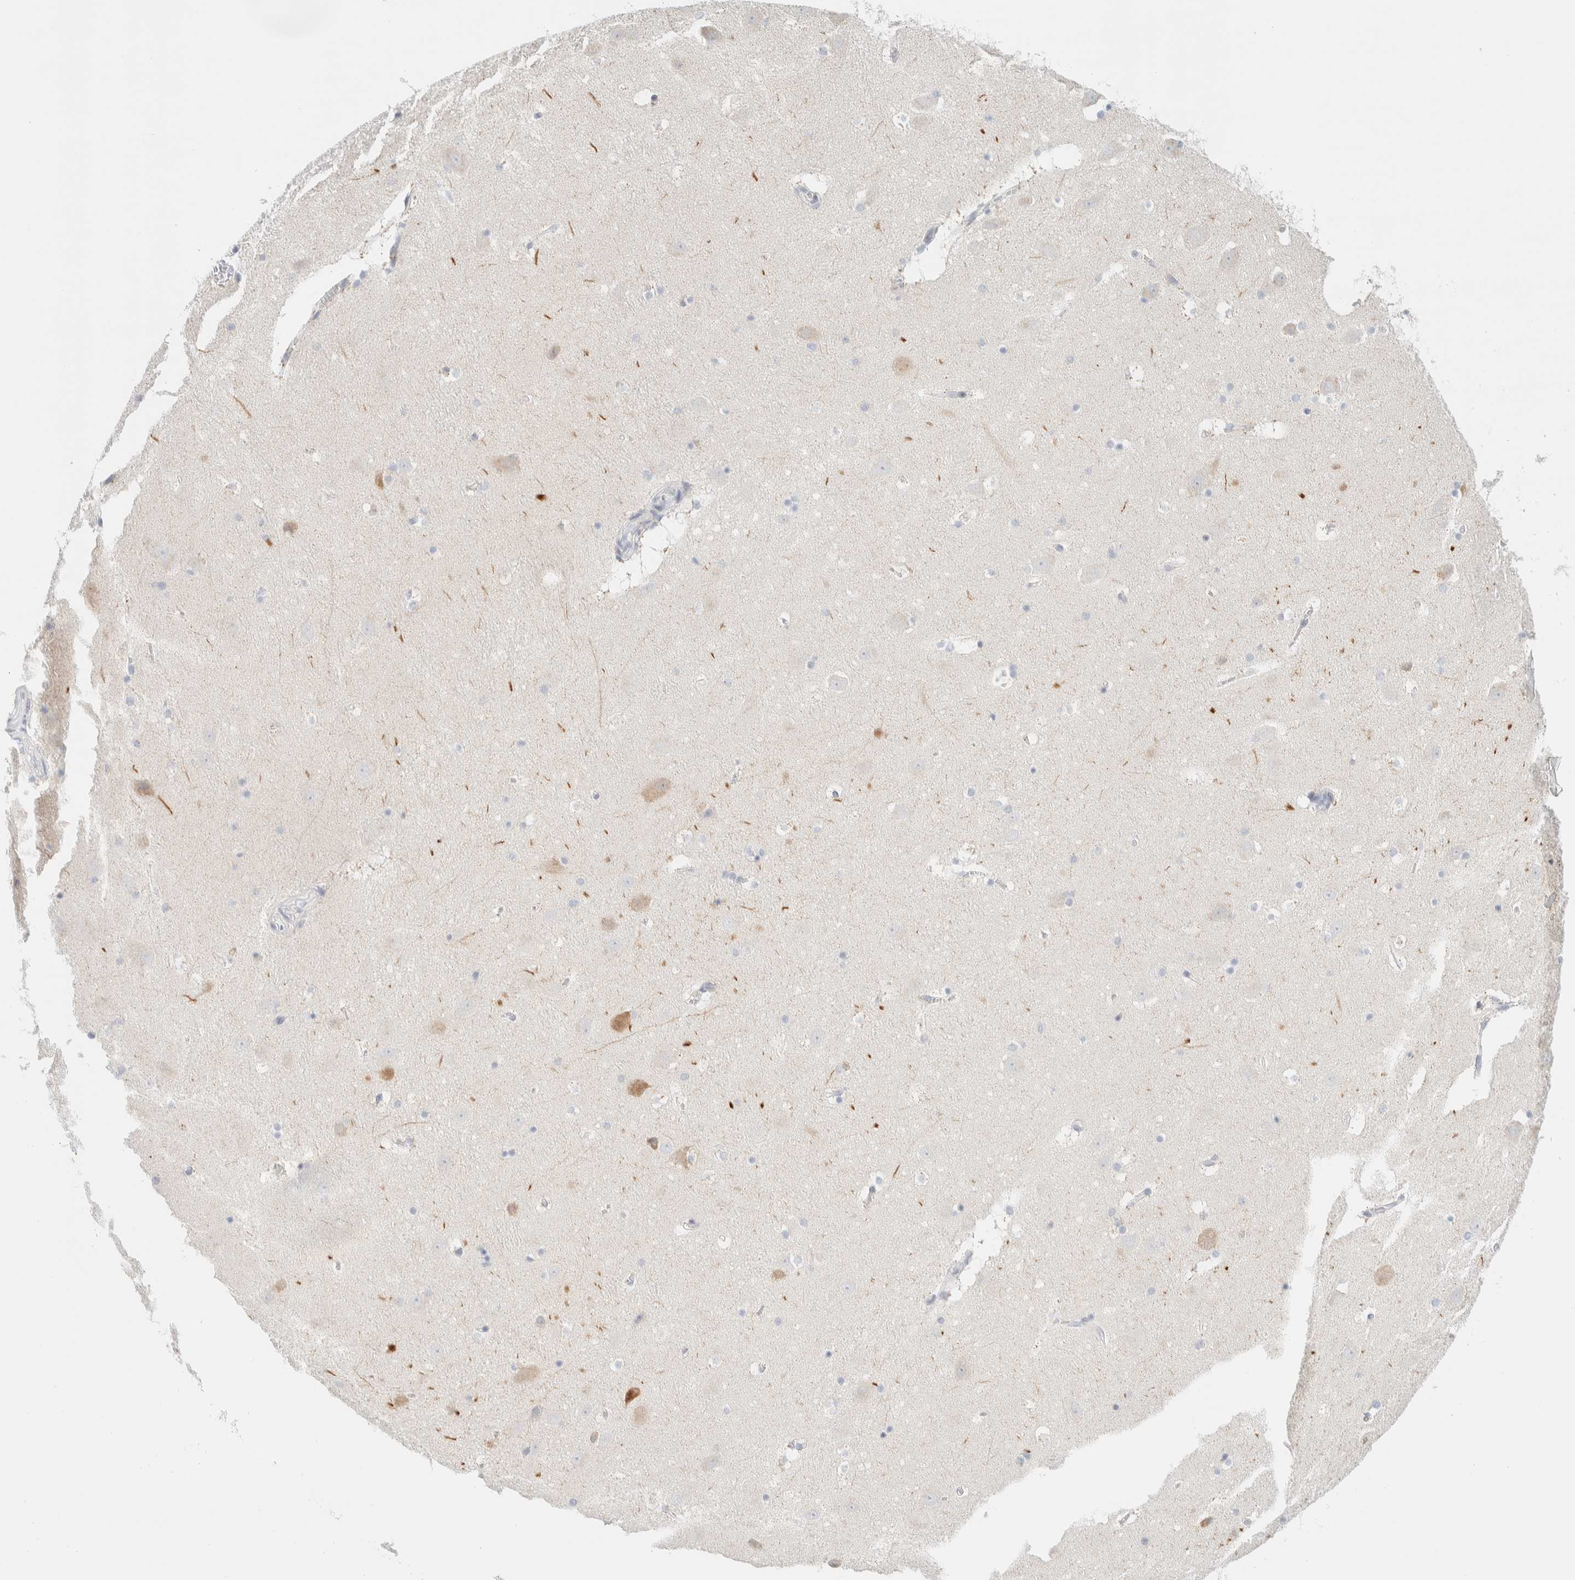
{"staining": {"intensity": "negative", "quantity": "none", "location": "none"}, "tissue": "hippocampus", "cell_type": "Glial cells", "image_type": "normal", "snomed": [{"axis": "morphology", "description": "Normal tissue, NOS"}, {"axis": "topography", "description": "Hippocampus"}], "caption": "Human hippocampus stained for a protein using IHC demonstrates no staining in glial cells.", "gene": "SPNS3", "patient": {"sex": "male", "age": 45}}